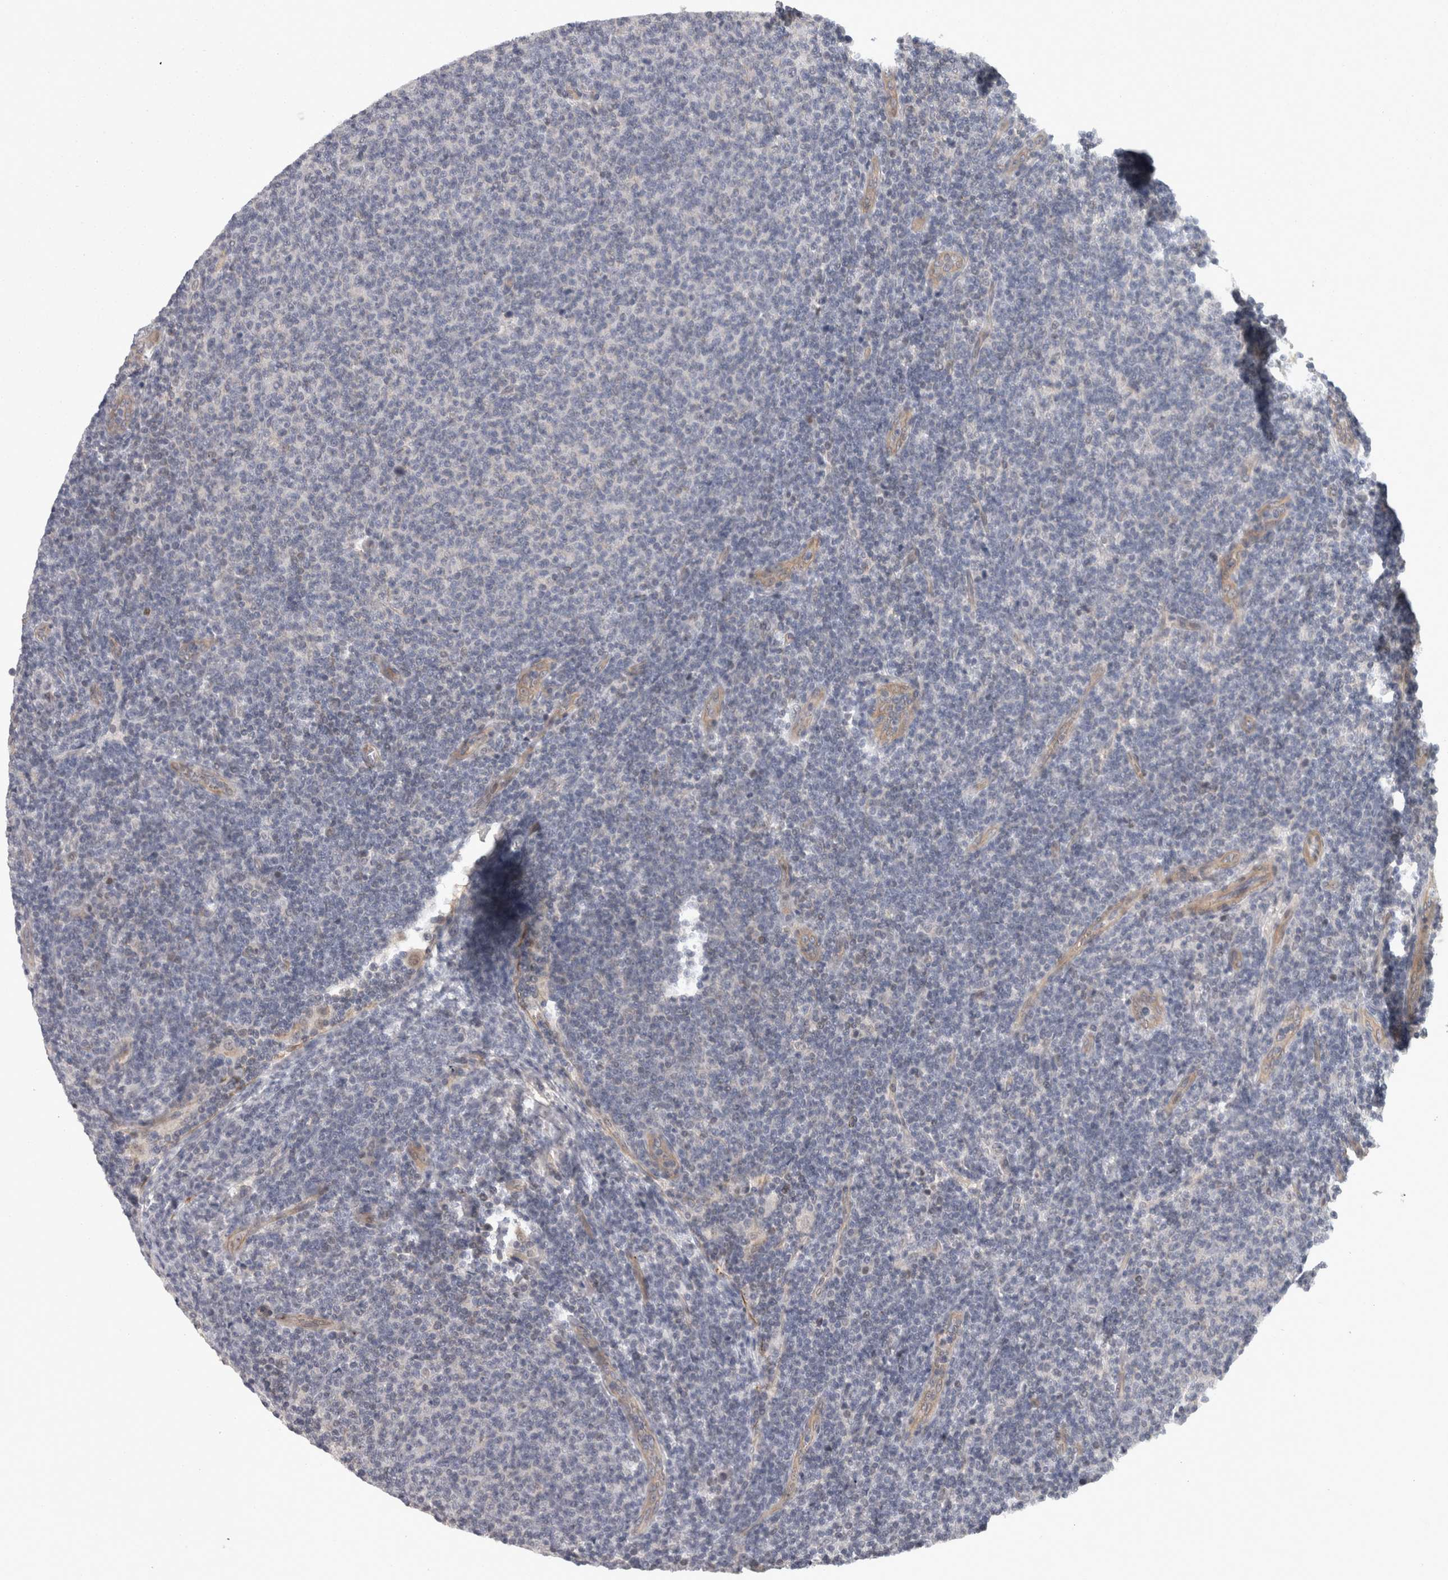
{"staining": {"intensity": "negative", "quantity": "none", "location": "none"}, "tissue": "lymphoma", "cell_type": "Tumor cells", "image_type": "cancer", "snomed": [{"axis": "morphology", "description": "Malignant lymphoma, non-Hodgkin's type, Low grade"}, {"axis": "topography", "description": "Lymph node"}], "caption": "Tumor cells are negative for brown protein staining in low-grade malignant lymphoma, non-Hodgkin's type.", "gene": "RMDN1", "patient": {"sex": "male", "age": 66}}